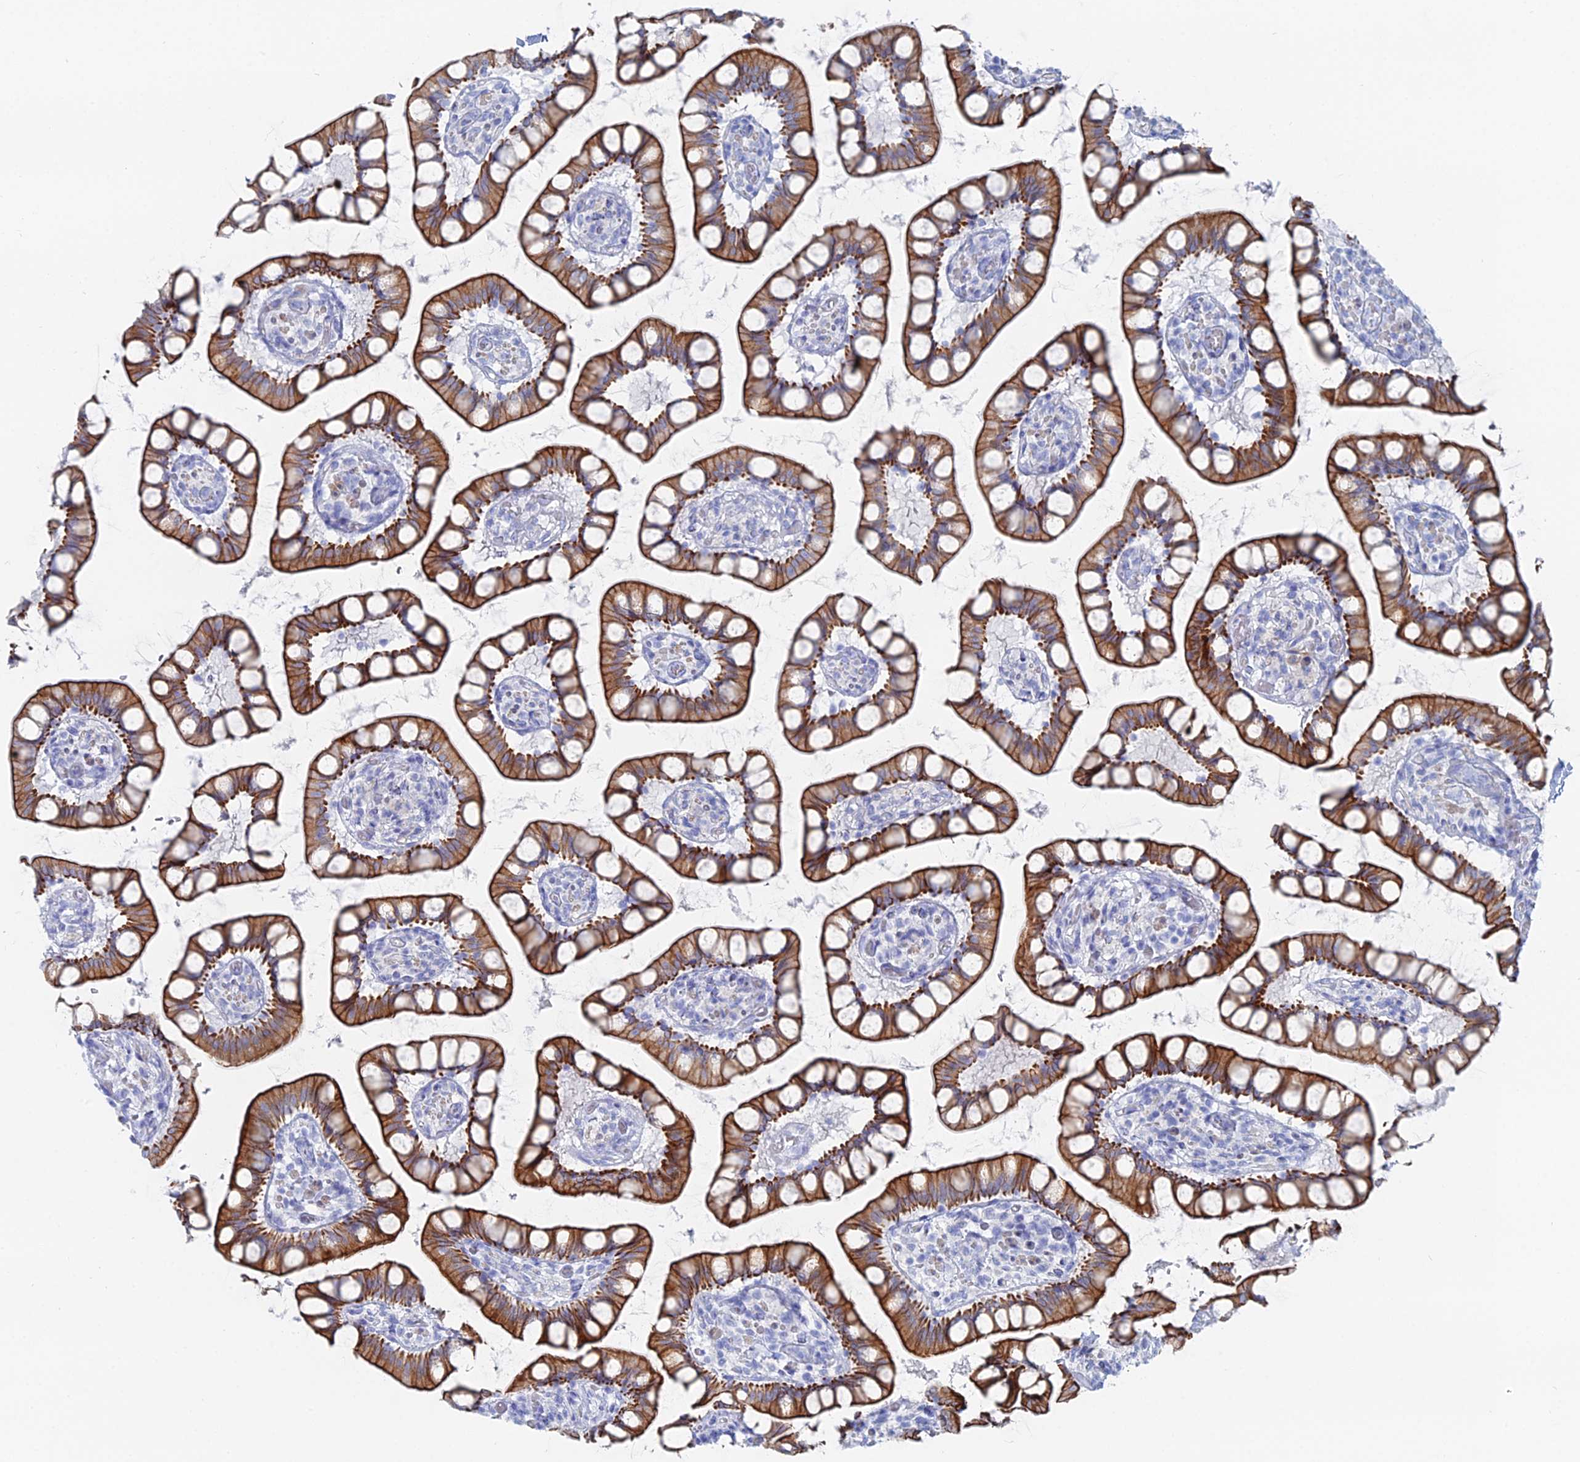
{"staining": {"intensity": "strong", "quantity": ">75%", "location": "cytoplasmic/membranous"}, "tissue": "small intestine", "cell_type": "Glandular cells", "image_type": "normal", "snomed": [{"axis": "morphology", "description": "Normal tissue, NOS"}, {"axis": "topography", "description": "Small intestine"}], "caption": "Small intestine stained with DAB immunohistochemistry displays high levels of strong cytoplasmic/membranous expression in about >75% of glandular cells.", "gene": "DHX34", "patient": {"sex": "male", "age": 52}}